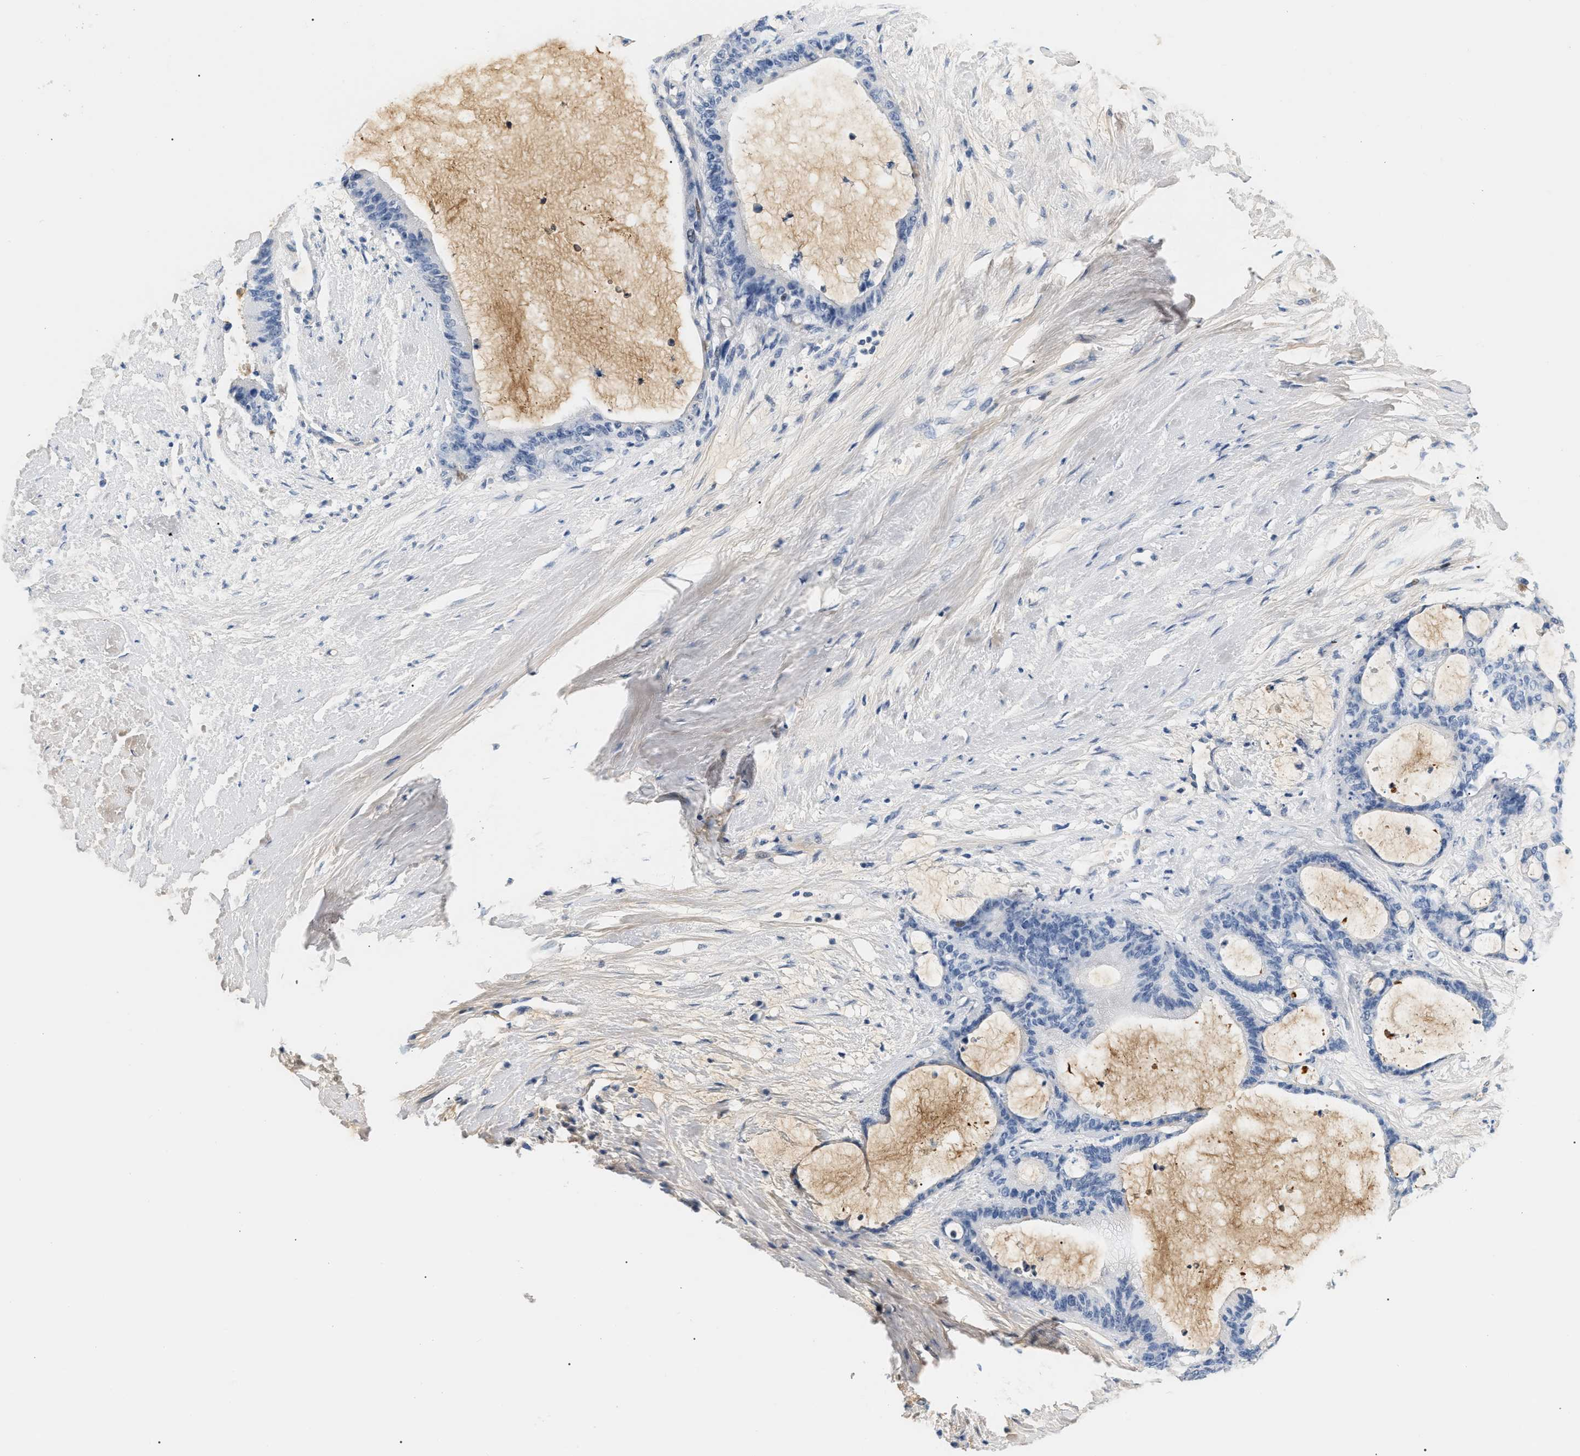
{"staining": {"intensity": "negative", "quantity": "none", "location": "none"}, "tissue": "liver cancer", "cell_type": "Tumor cells", "image_type": "cancer", "snomed": [{"axis": "morphology", "description": "Cholangiocarcinoma"}, {"axis": "topography", "description": "Liver"}], "caption": "The histopathology image demonstrates no significant expression in tumor cells of liver cholangiocarcinoma.", "gene": "CFH", "patient": {"sex": "female", "age": 73}}